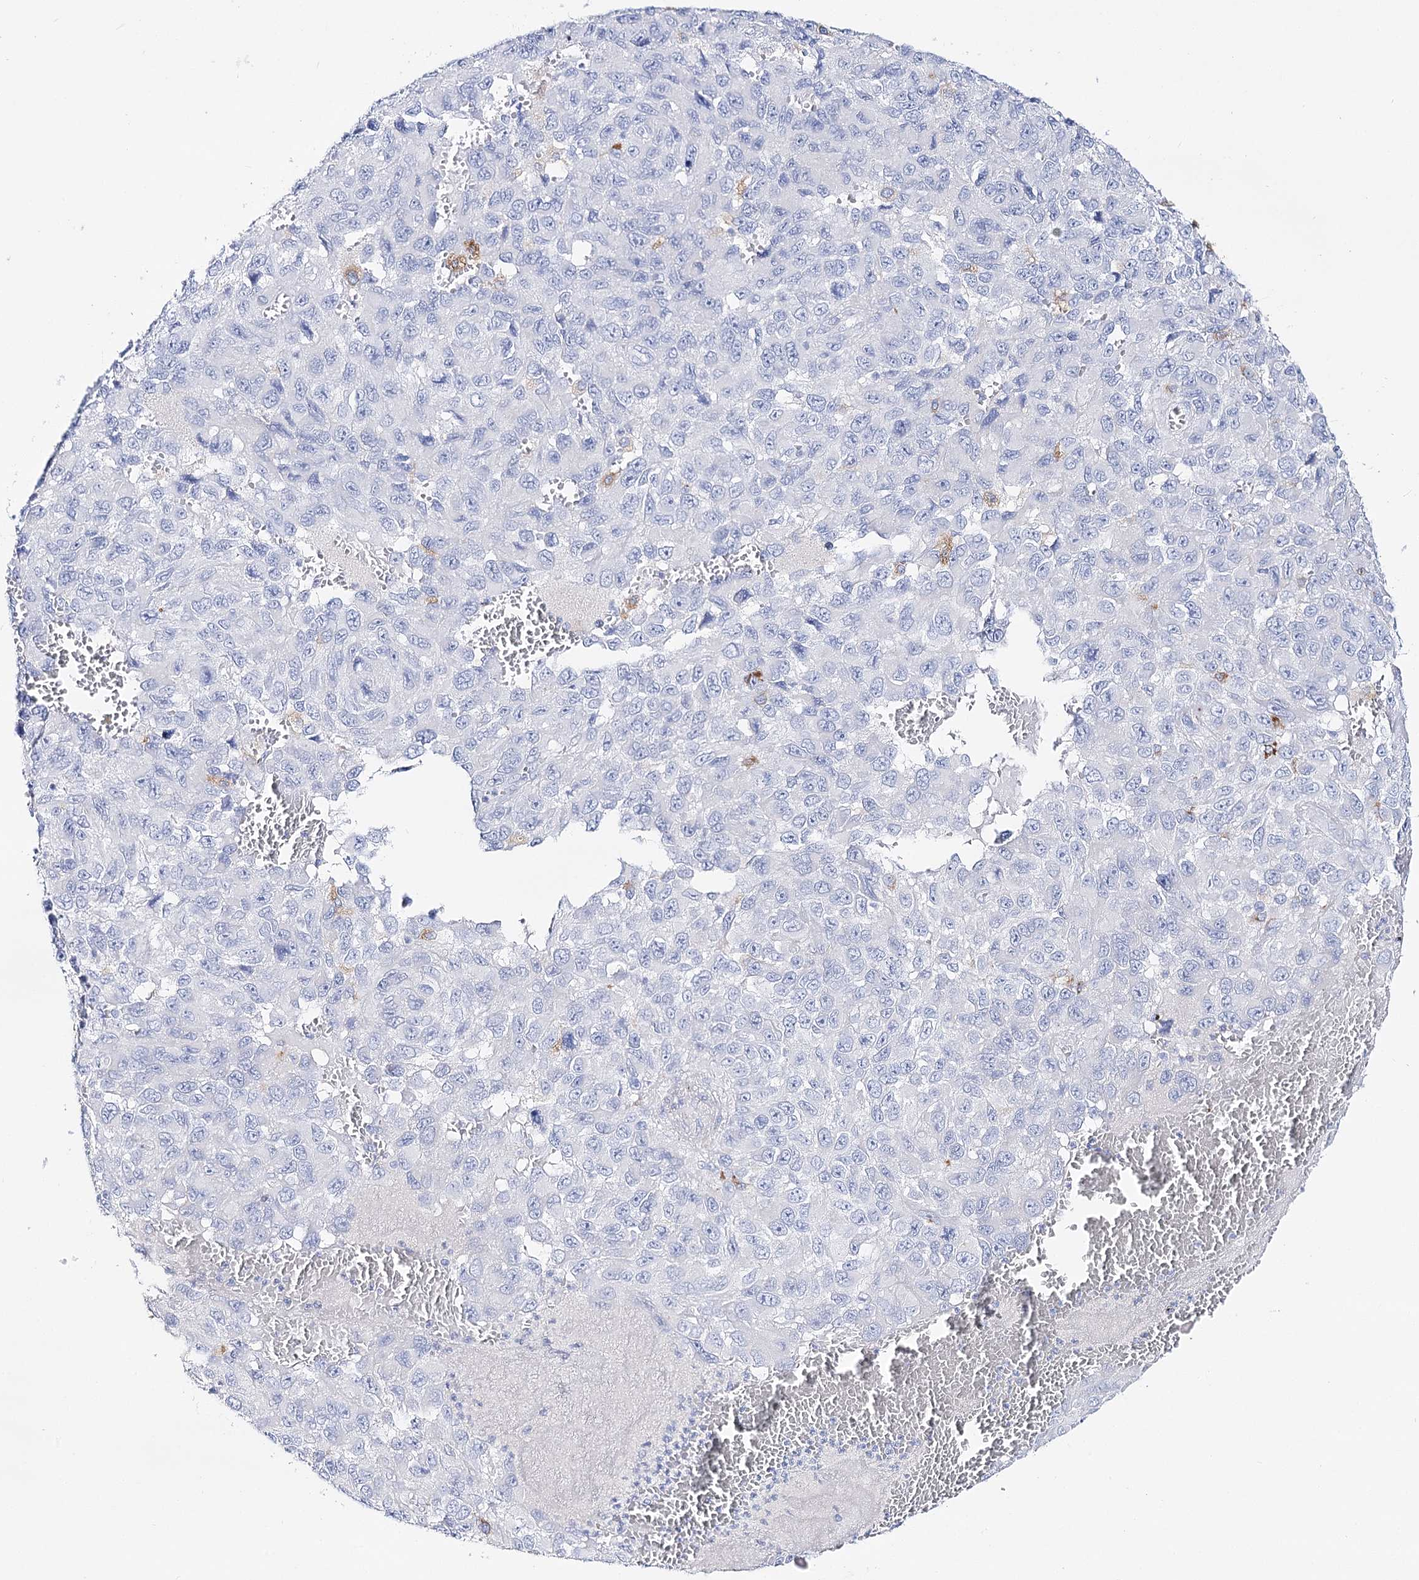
{"staining": {"intensity": "negative", "quantity": "none", "location": "none"}, "tissue": "melanoma", "cell_type": "Tumor cells", "image_type": "cancer", "snomed": [{"axis": "morphology", "description": "Normal tissue, NOS"}, {"axis": "morphology", "description": "Malignant melanoma, NOS"}, {"axis": "topography", "description": "Skin"}], "caption": "Malignant melanoma was stained to show a protein in brown. There is no significant positivity in tumor cells. (DAB immunohistochemistry visualized using brightfield microscopy, high magnification).", "gene": "SLC3A1", "patient": {"sex": "female", "age": 96}}